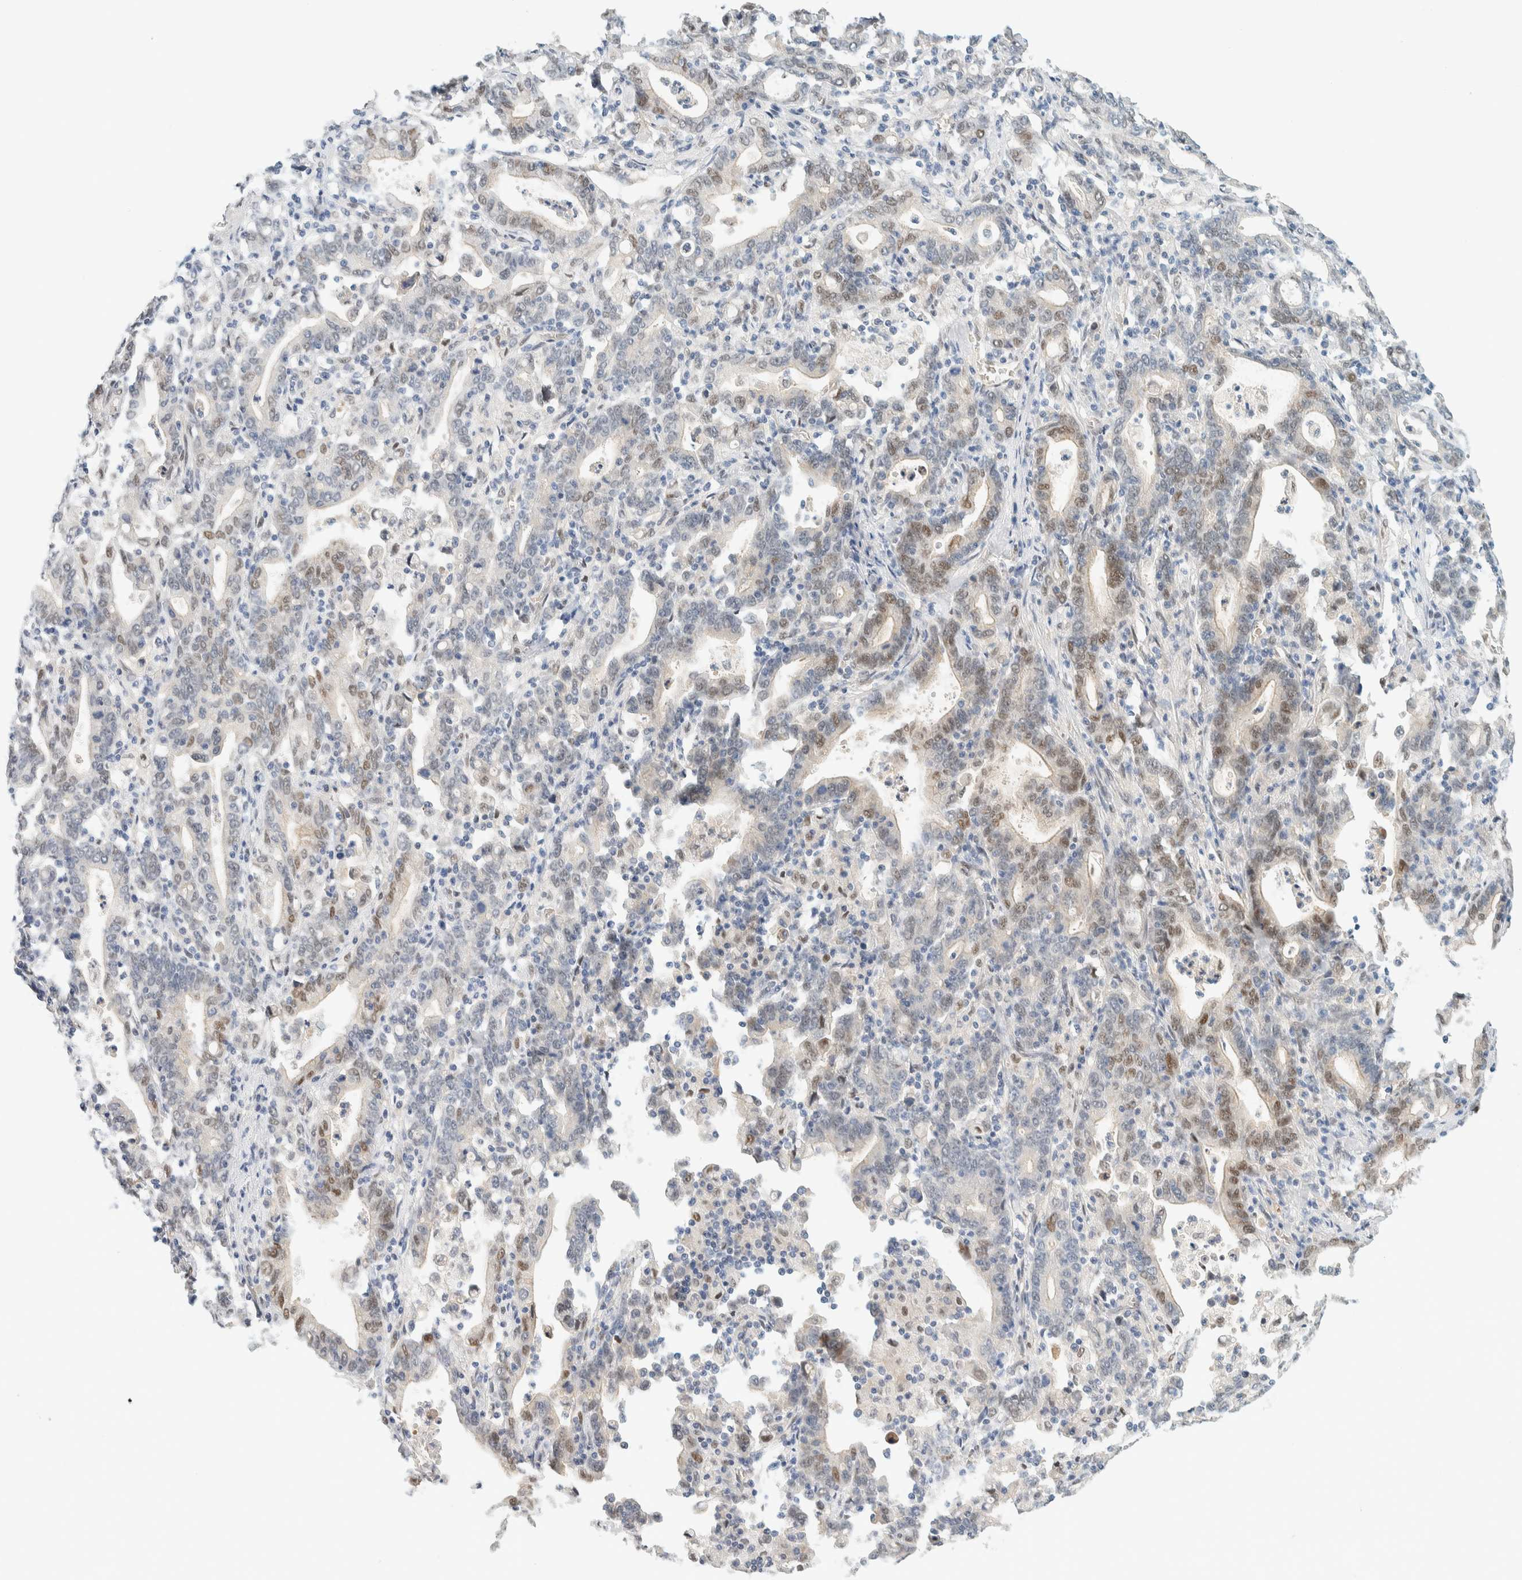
{"staining": {"intensity": "weak", "quantity": "<25%", "location": "nuclear"}, "tissue": "stomach cancer", "cell_type": "Tumor cells", "image_type": "cancer", "snomed": [{"axis": "morphology", "description": "Adenocarcinoma, NOS"}, {"axis": "topography", "description": "Stomach, upper"}], "caption": "Tumor cells show no significant protein staining in stomach cancer (adenocarcinoma). (DAB (3,3'-diaminobenzidine) immunohistochemistry visualized using brightfield microscopy, high magnification).", "gene": "TSTD2", "patient": {"sex": "male", "age": 69}}